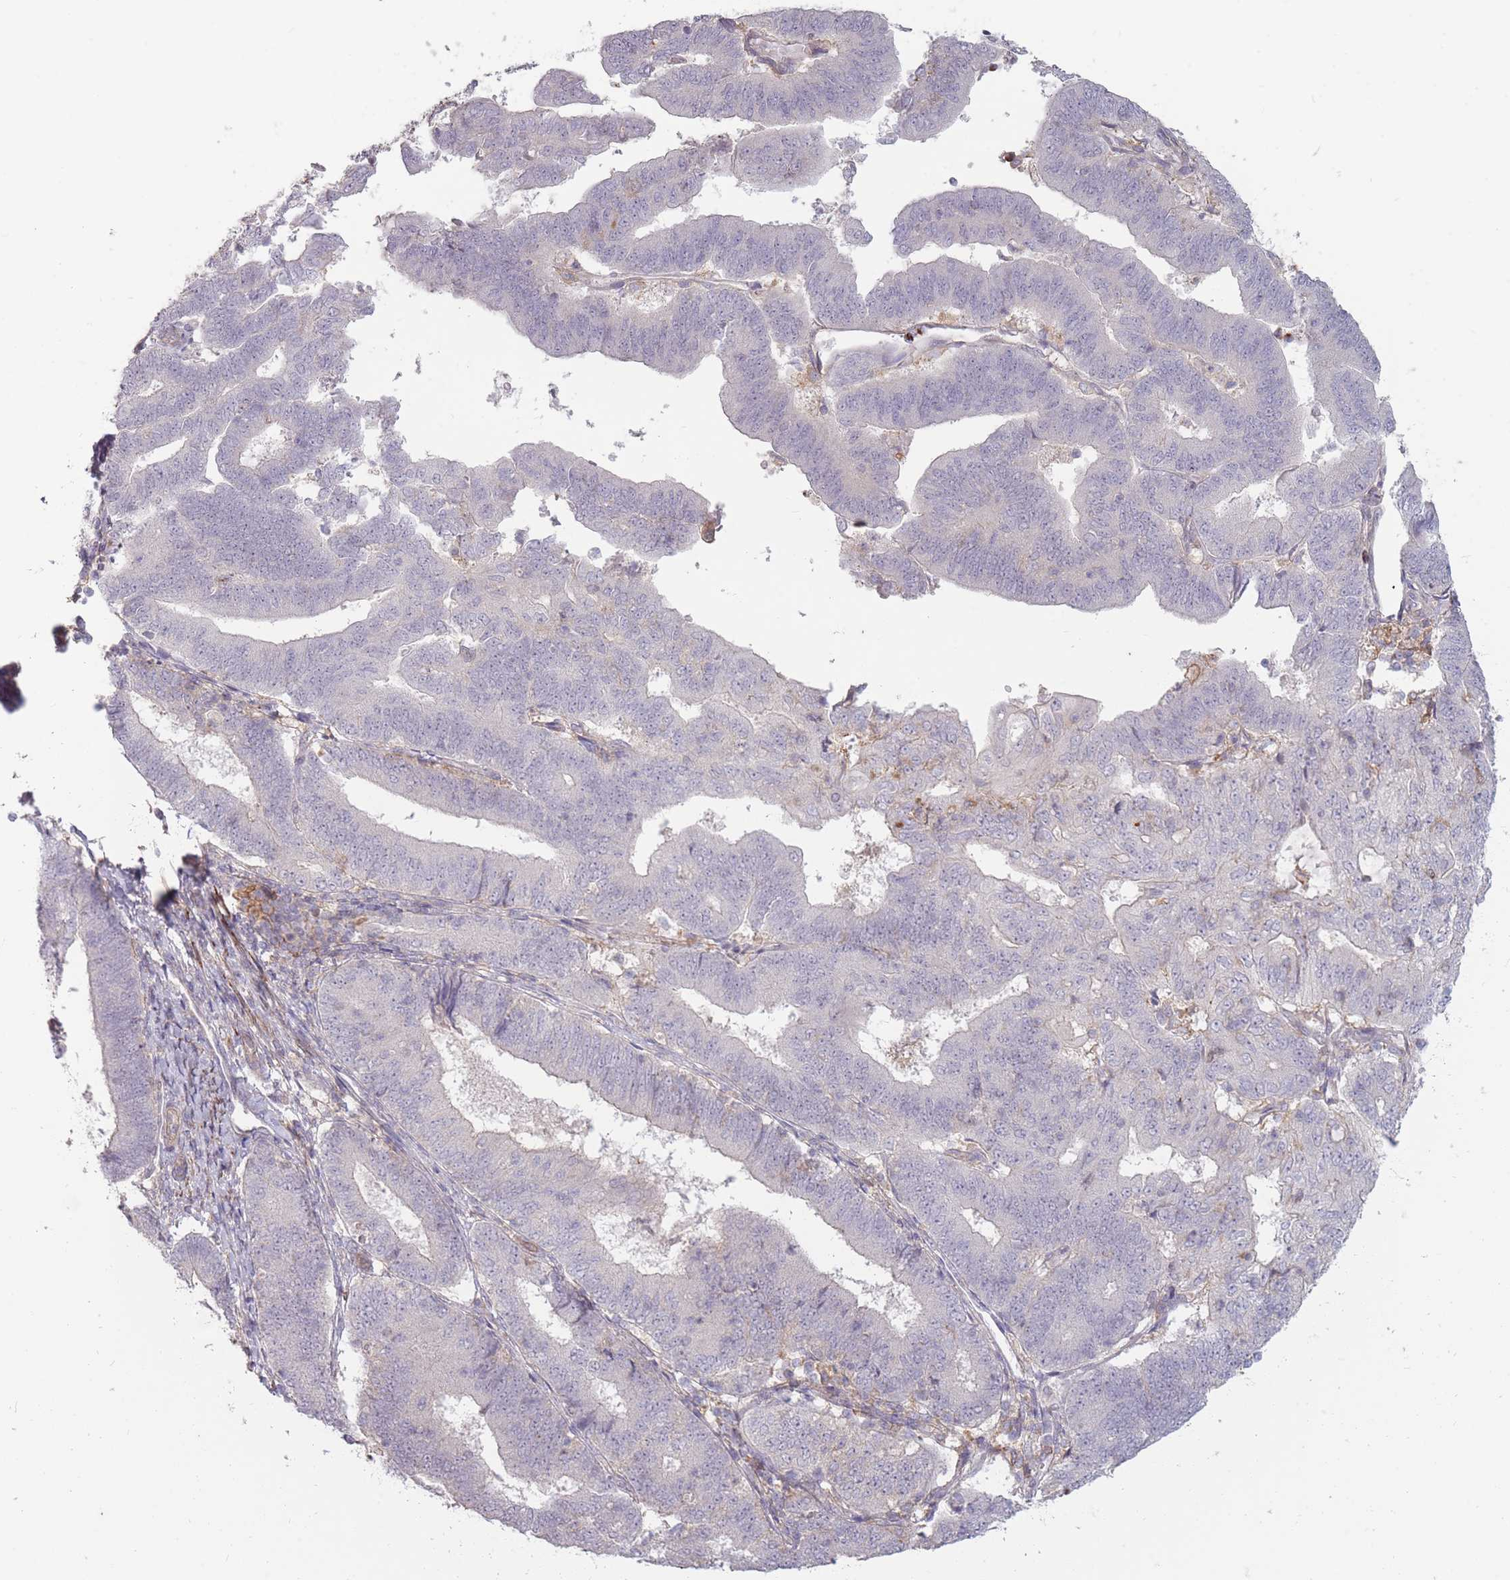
{"staining": {"intensity": "negative", "quantity": "none", "location": "none"}, "tissue": "endometrial cancer", "cell_type": "Tumor cells", "image_type": "cancer", "snomed": [{"axis": "morphology", "description": "Adenocarcinoma, NOS"}, {"axis": "topography", "description": "Endometrium"}], "caption": "Endometrial cancer (adenocarcinoma) stained for a protein using immunohistochemistry (IHC) displays no expression tumor cells.", "gene": "TET3", "patient": {"sex": "female", "age": 70}}